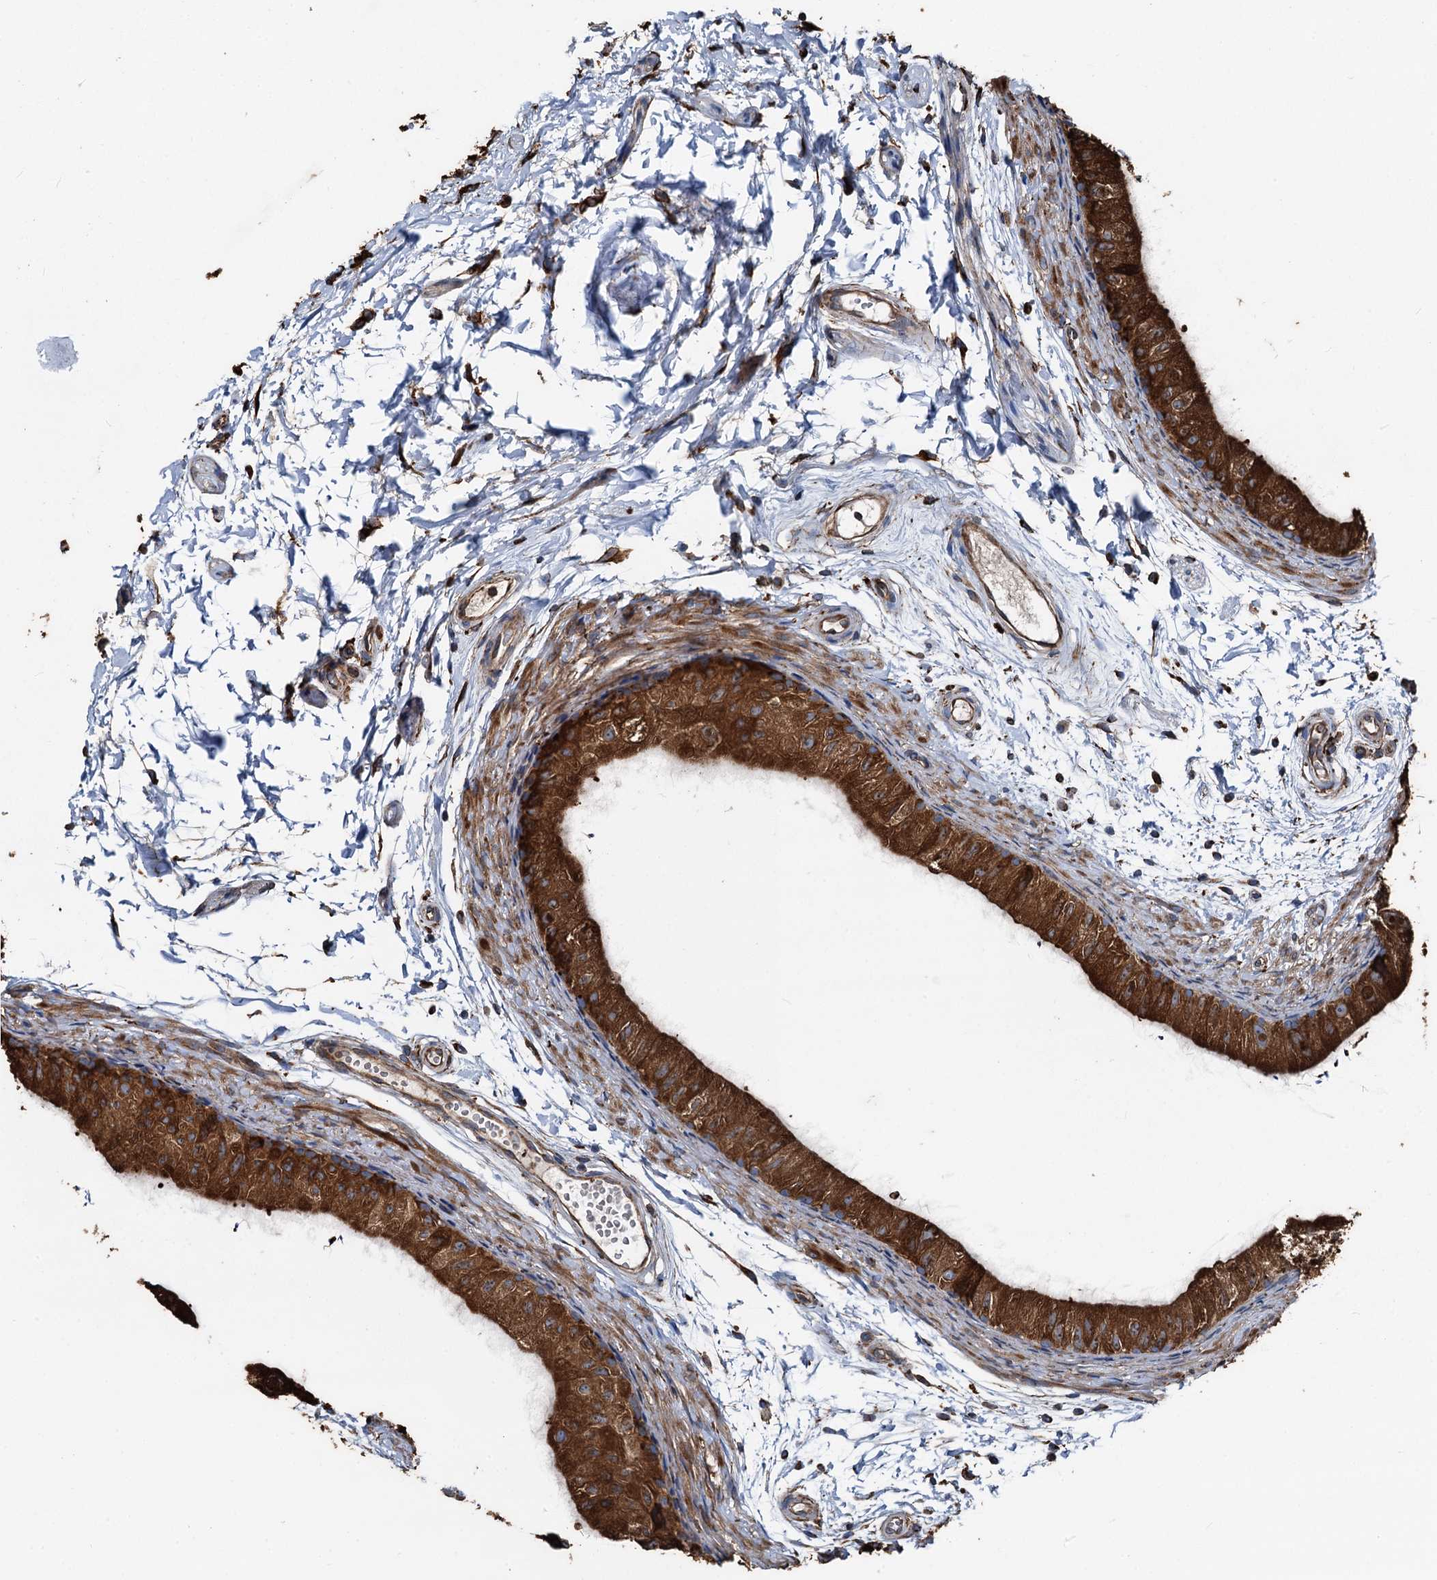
{"staining": {"intensity": "strong", "quantity": ">75%", "location": "cytoplasmic/membranous"}, "tissue": "epididymis", "cell_type": "Glandular cells", "image_type": "normal", "snomed": [{"axis": "morphology", "description": "Normal tissue, NOS"}, {"axis": "topography", "description": "Epididymis"}], "caption": "Normal epididymis shows strong cytoplasmic/membranous positivity in about >75% of glandular cells The staining was performed using DAB, with brown indicating positive protein expression. Nuclei are stained blue with hematoxylin..", "gene": "NEURL1B", "patient": {"sex": "male", "age": 50}}